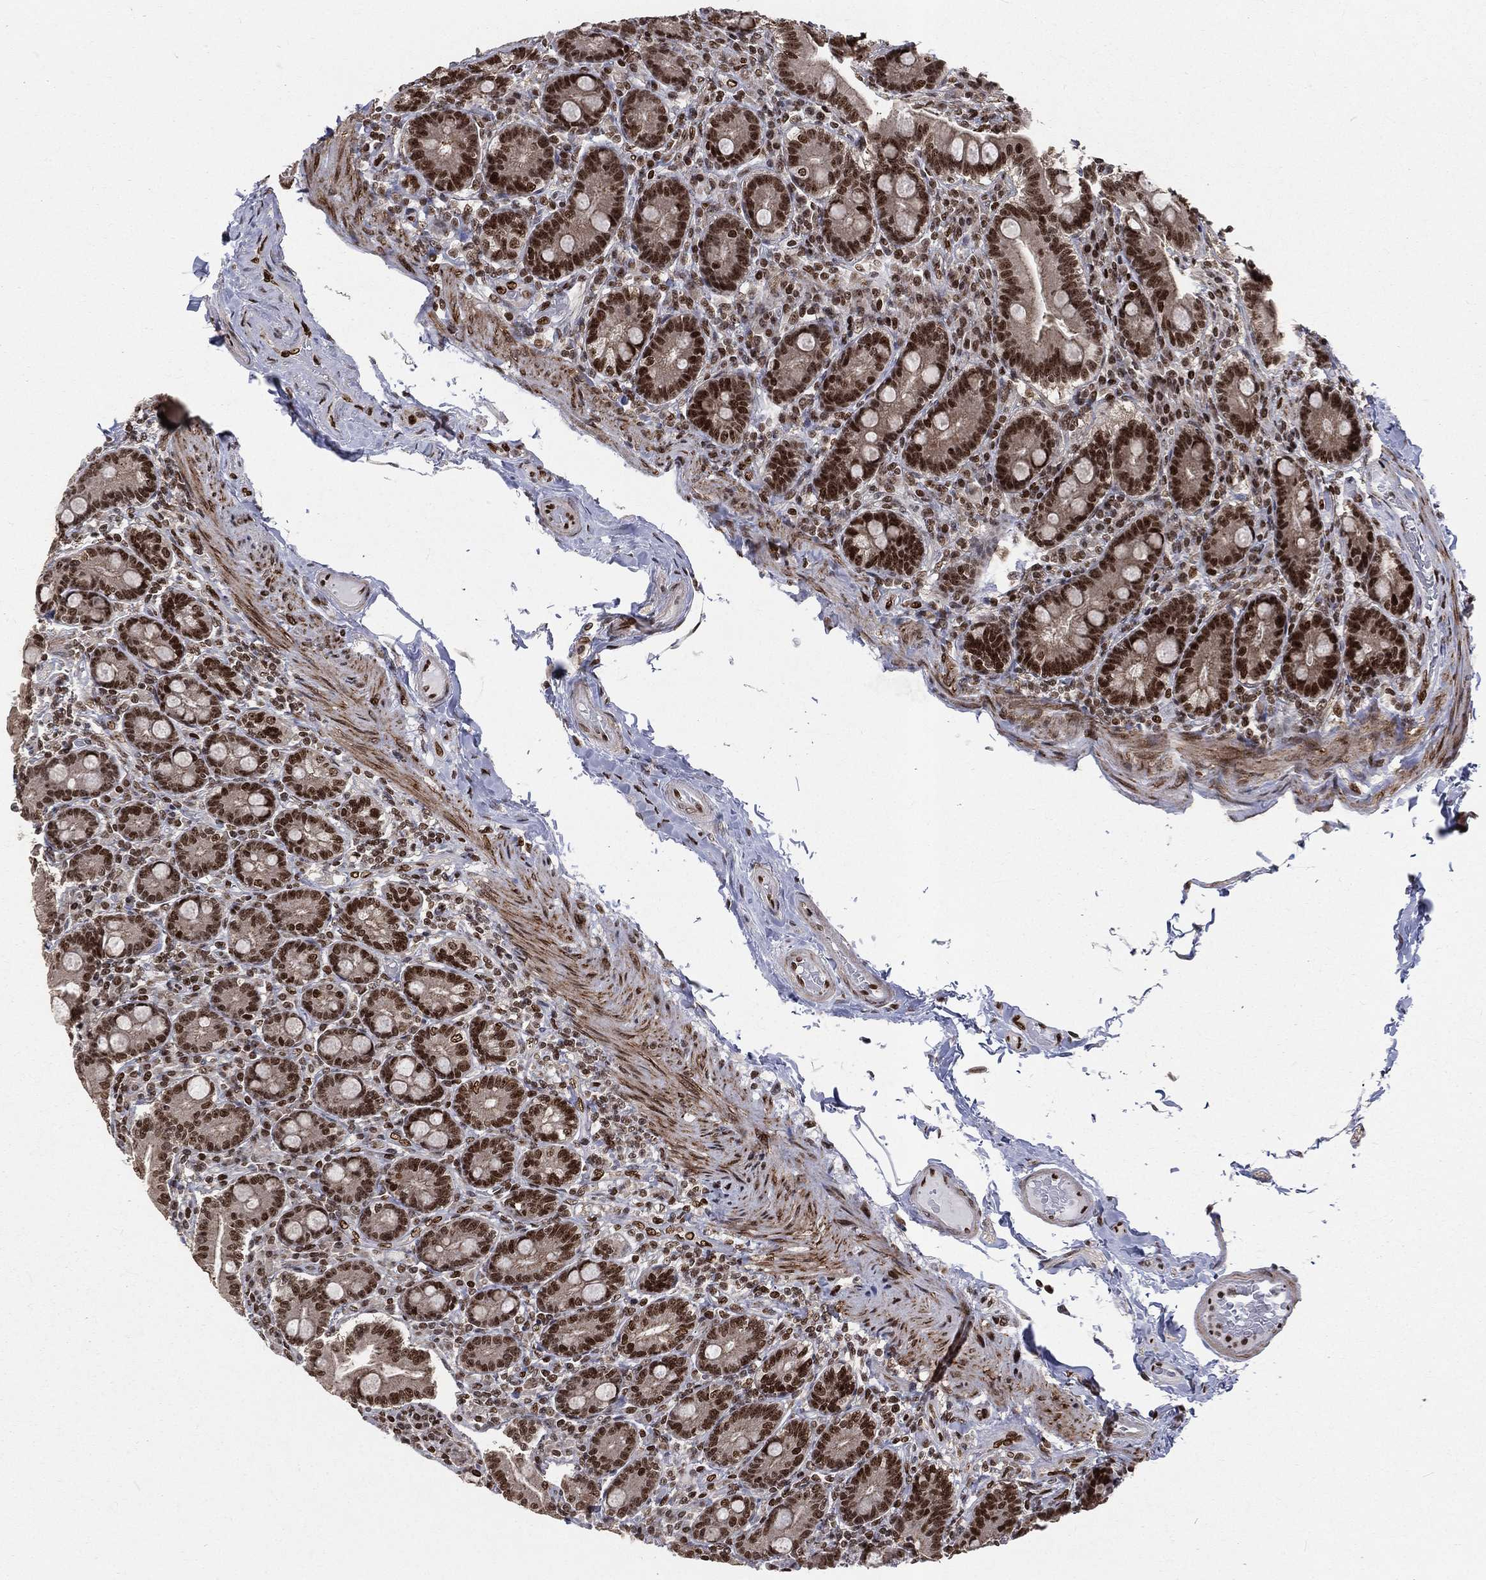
{"staining": {"intensity": "strong", "quantity": "25%-75%", "location": "nuclear"}, "tissue": "small intestine", "cell_type": "Glandular cells", "image_type": "normal", "snomed": [{"axis": "morphology", "description": "Normal tissue, NOS"}, {"axis": "topography", "description": "Small intestine"}], "caption": "Immunohistochemical staining of benign human small intestine displays strong nuclear protein positivity in about 25%-75% of glandular cells.", "gene": "POLB", "patient": {"sex": "male", "age": 66}}